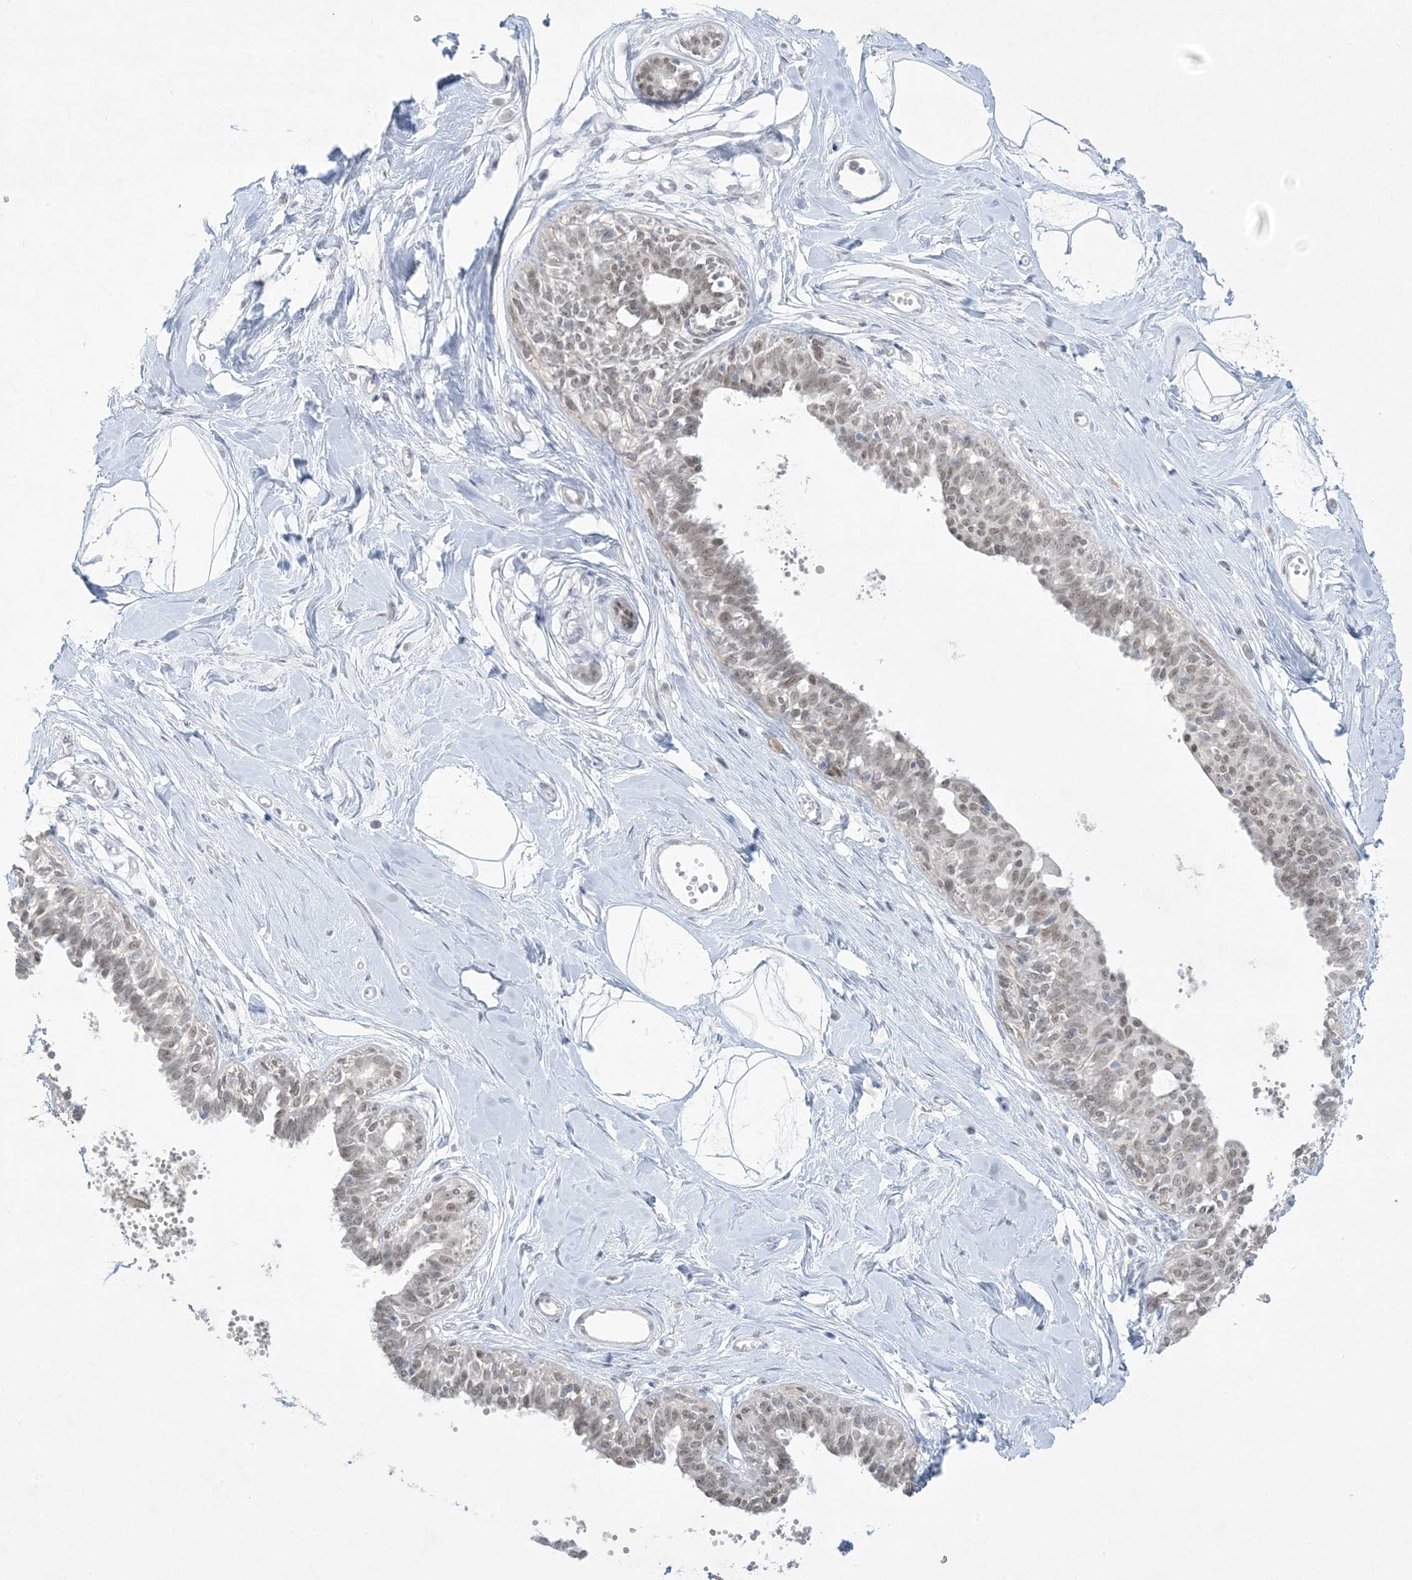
{"staining": {"intensity": "negative", "quantity": "none", "location": "none"}, "tissue": "breast", "cell_type": "Adipocytes", "image_type": "normal", "snomed": [{"axis": "morphology", "description": "Normal tissue, NOS"}, {"axis": "topography", "description": "Breast"}], "caption": "An image of human breast is negative for staining in adipocytes. The staining was performed using DAB to visualize the protein expression in brown, while the nuclei were stained in blue with hematoxylin (Magnification: 20x).", "gene": "HOMEZ", "patient": {"sex": "female", "age": 45}}